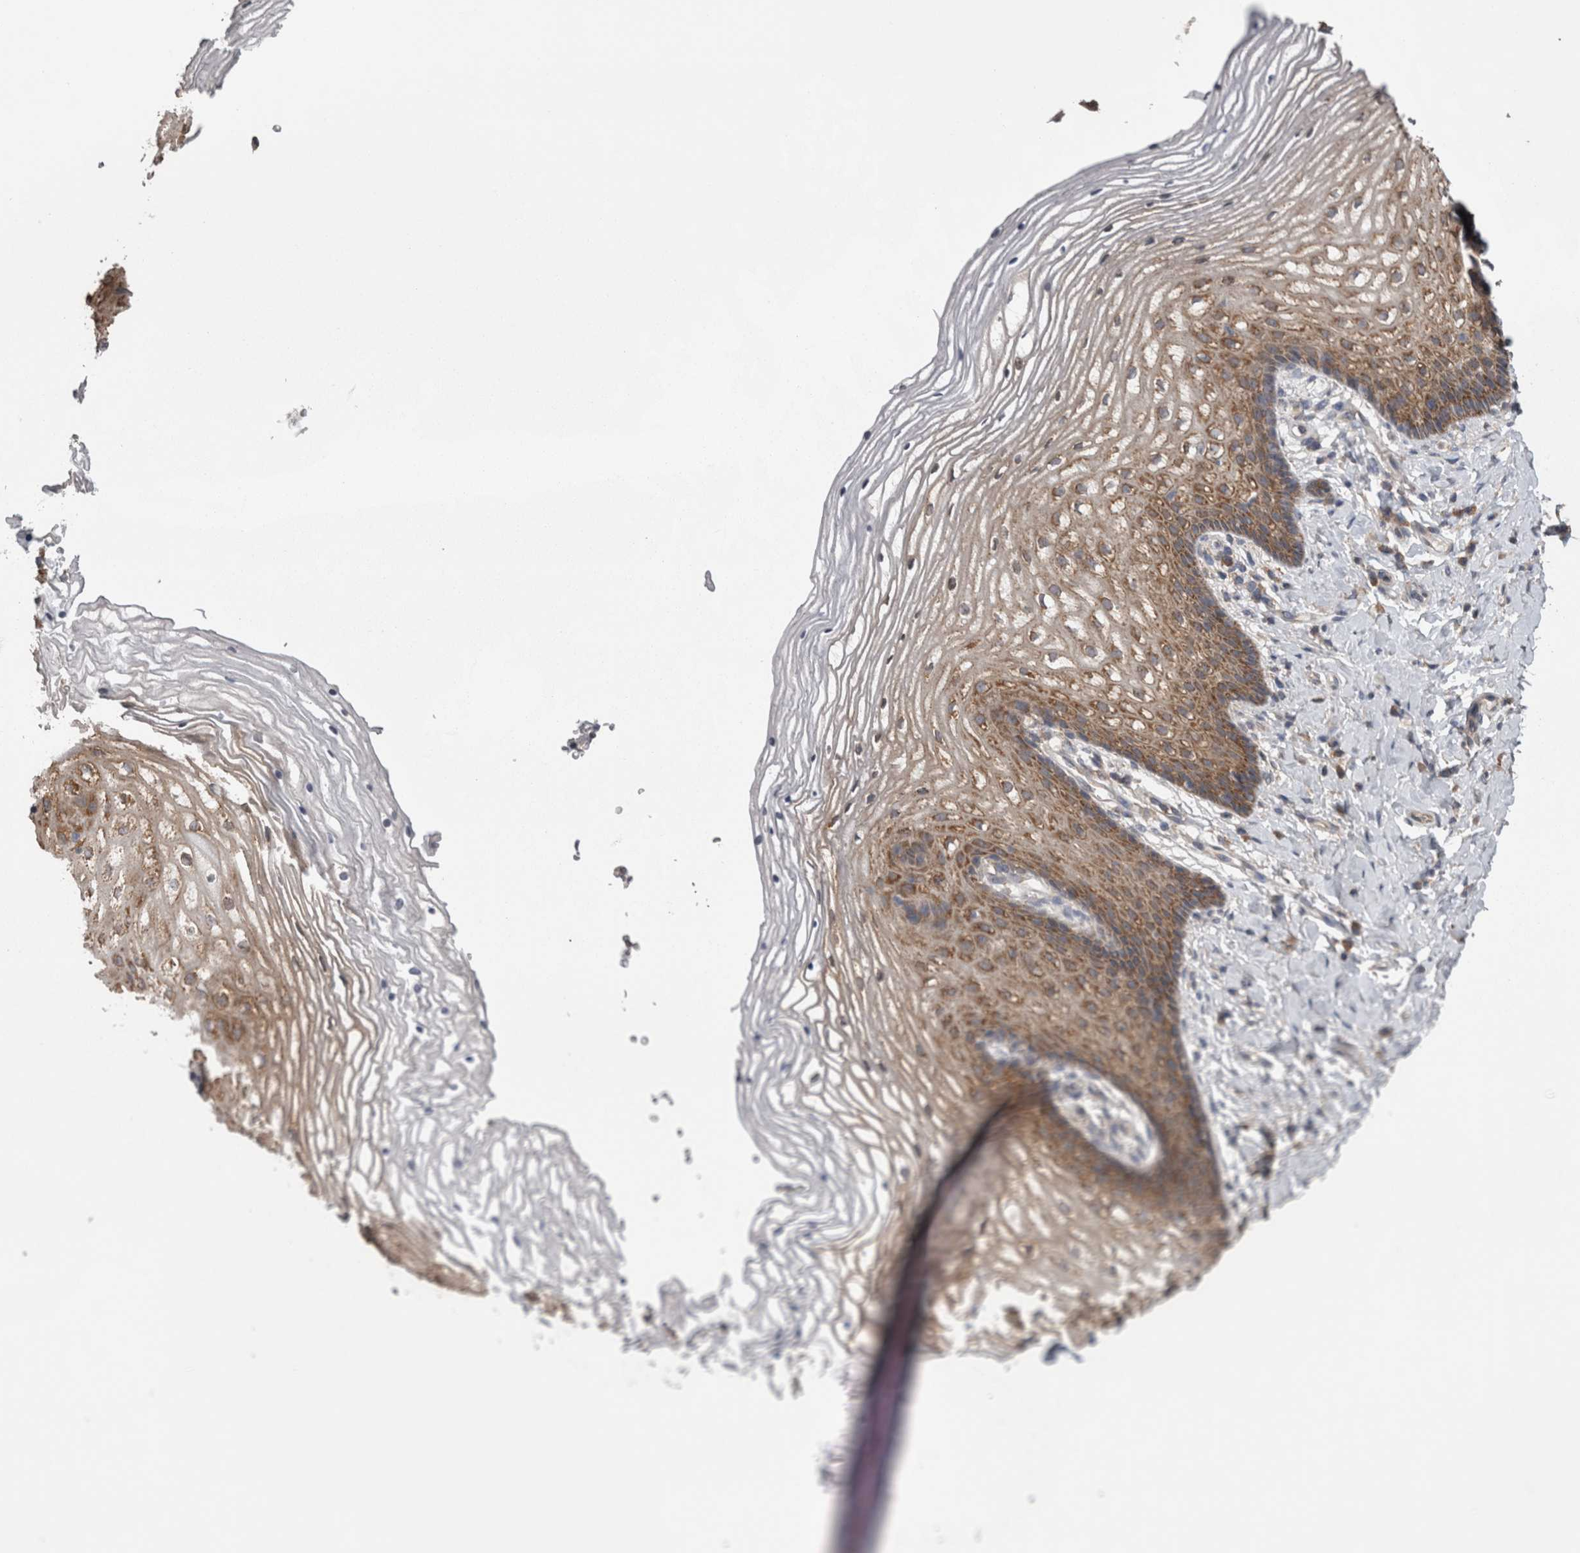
{"staining": {"intensity": "moderate", "quantity": ">75%", "location": "cytoplasmic/membranous"}, "tissue": "vagina", "cell_type": "Squamous epithelial cells", "image_type": "normal", "snomed": [{"axis": "morphology", "description": "Normal tissue, NOS"}, {"axis": "topography", "description": "Vagina"}], "caption": "Protein staining of unremarkable vagina shows moderate cytoplasmic/membranous staining in approximately >75% of squamous epithelial cells.", "gene": "DDX6", "patient": {"sex": "female", "age": 60}}